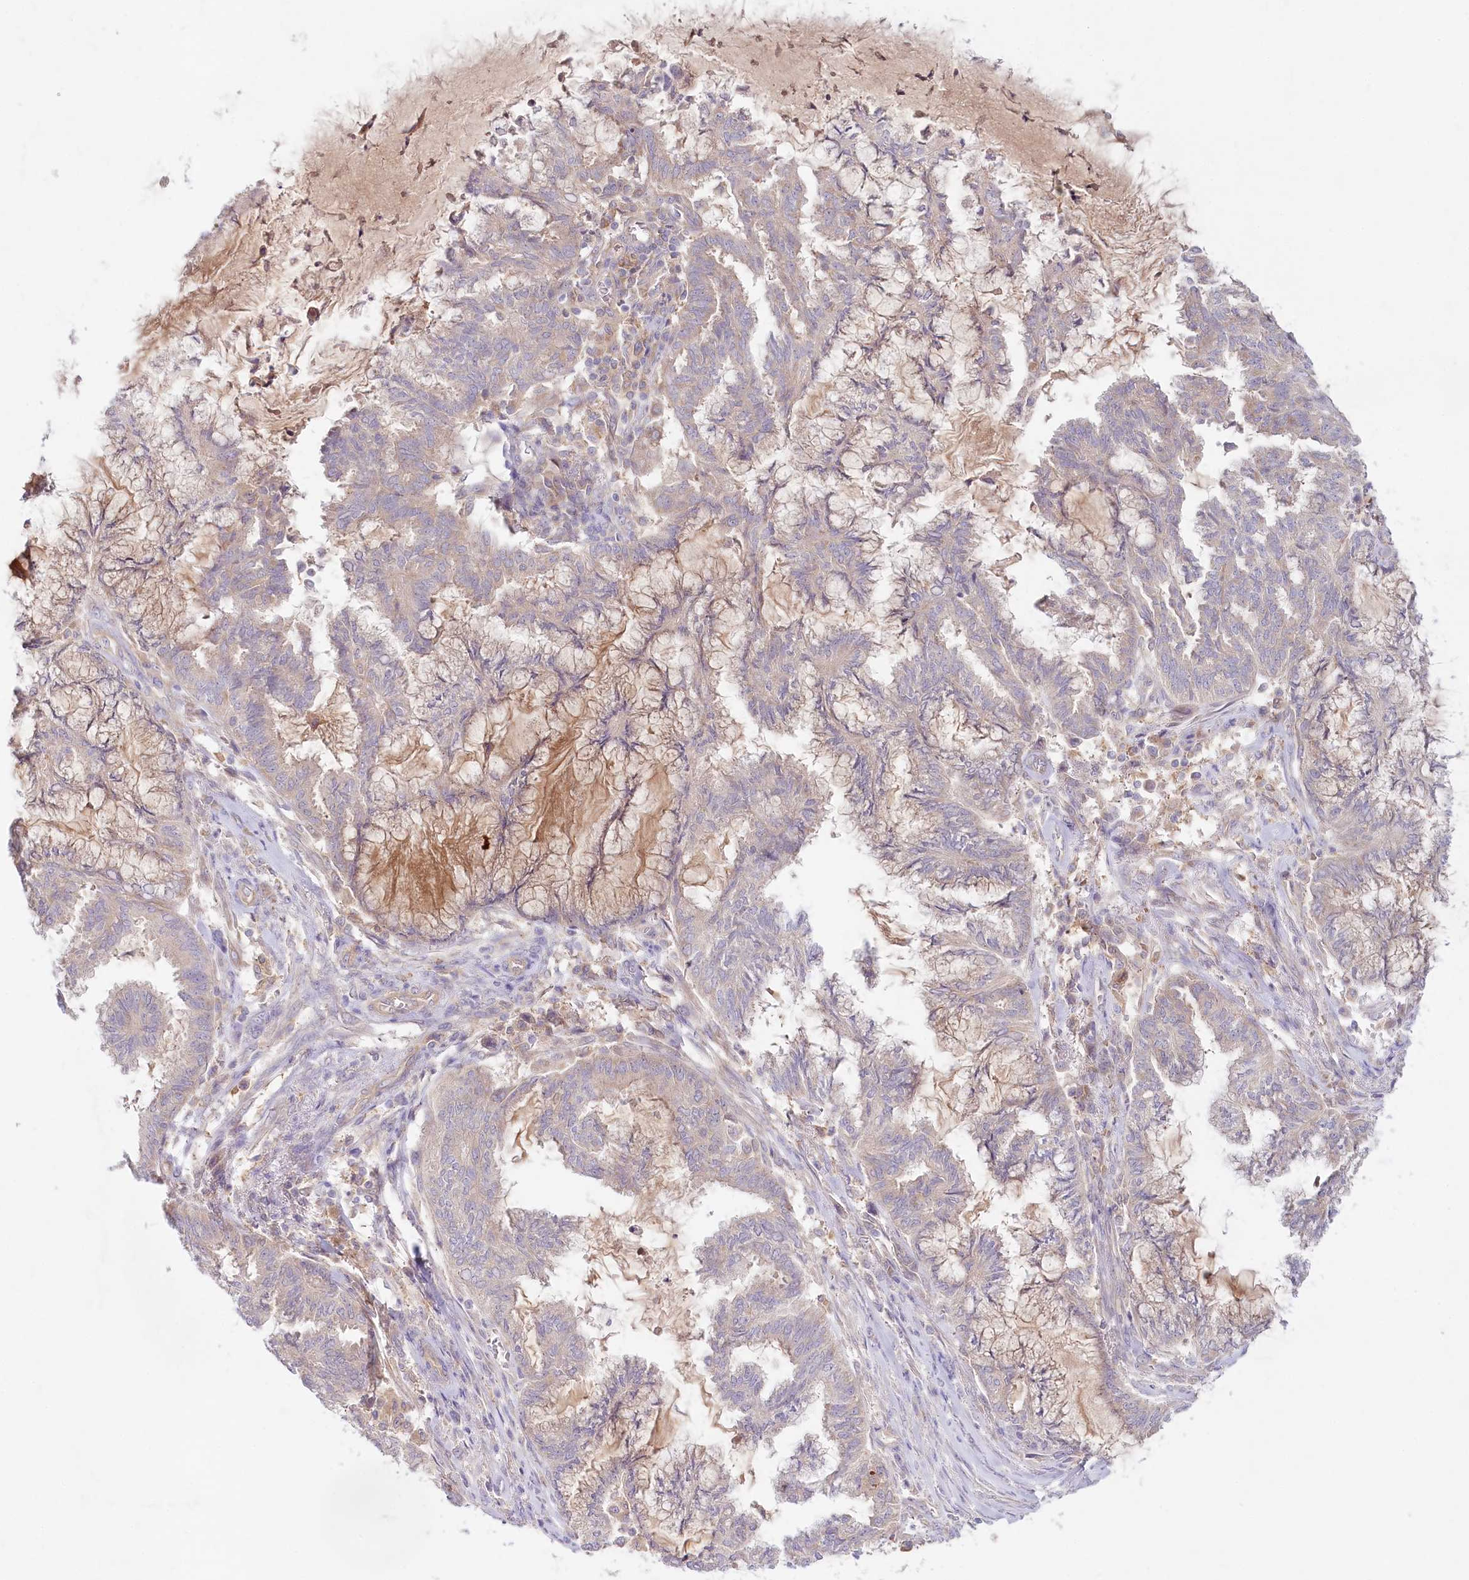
{"staining": {"intensity": "negative", "quantity": "none", "location": "none"}, "tissue": "endometrial cancer", "cell_type": "Tumor cells", "image_type": "cancer", "snomed": [{"axis": "morphology", "description": "Adenocarcinoma, NOS"}, {"axis": "topography", "description": "Endometrium"}], "caption": "Immunohistochemical staining of human endometrial cancer demonstrates no significant expression in tumor cells.", "gene": "TNIP1", "patient": {"sex": "female", "age": 86}}